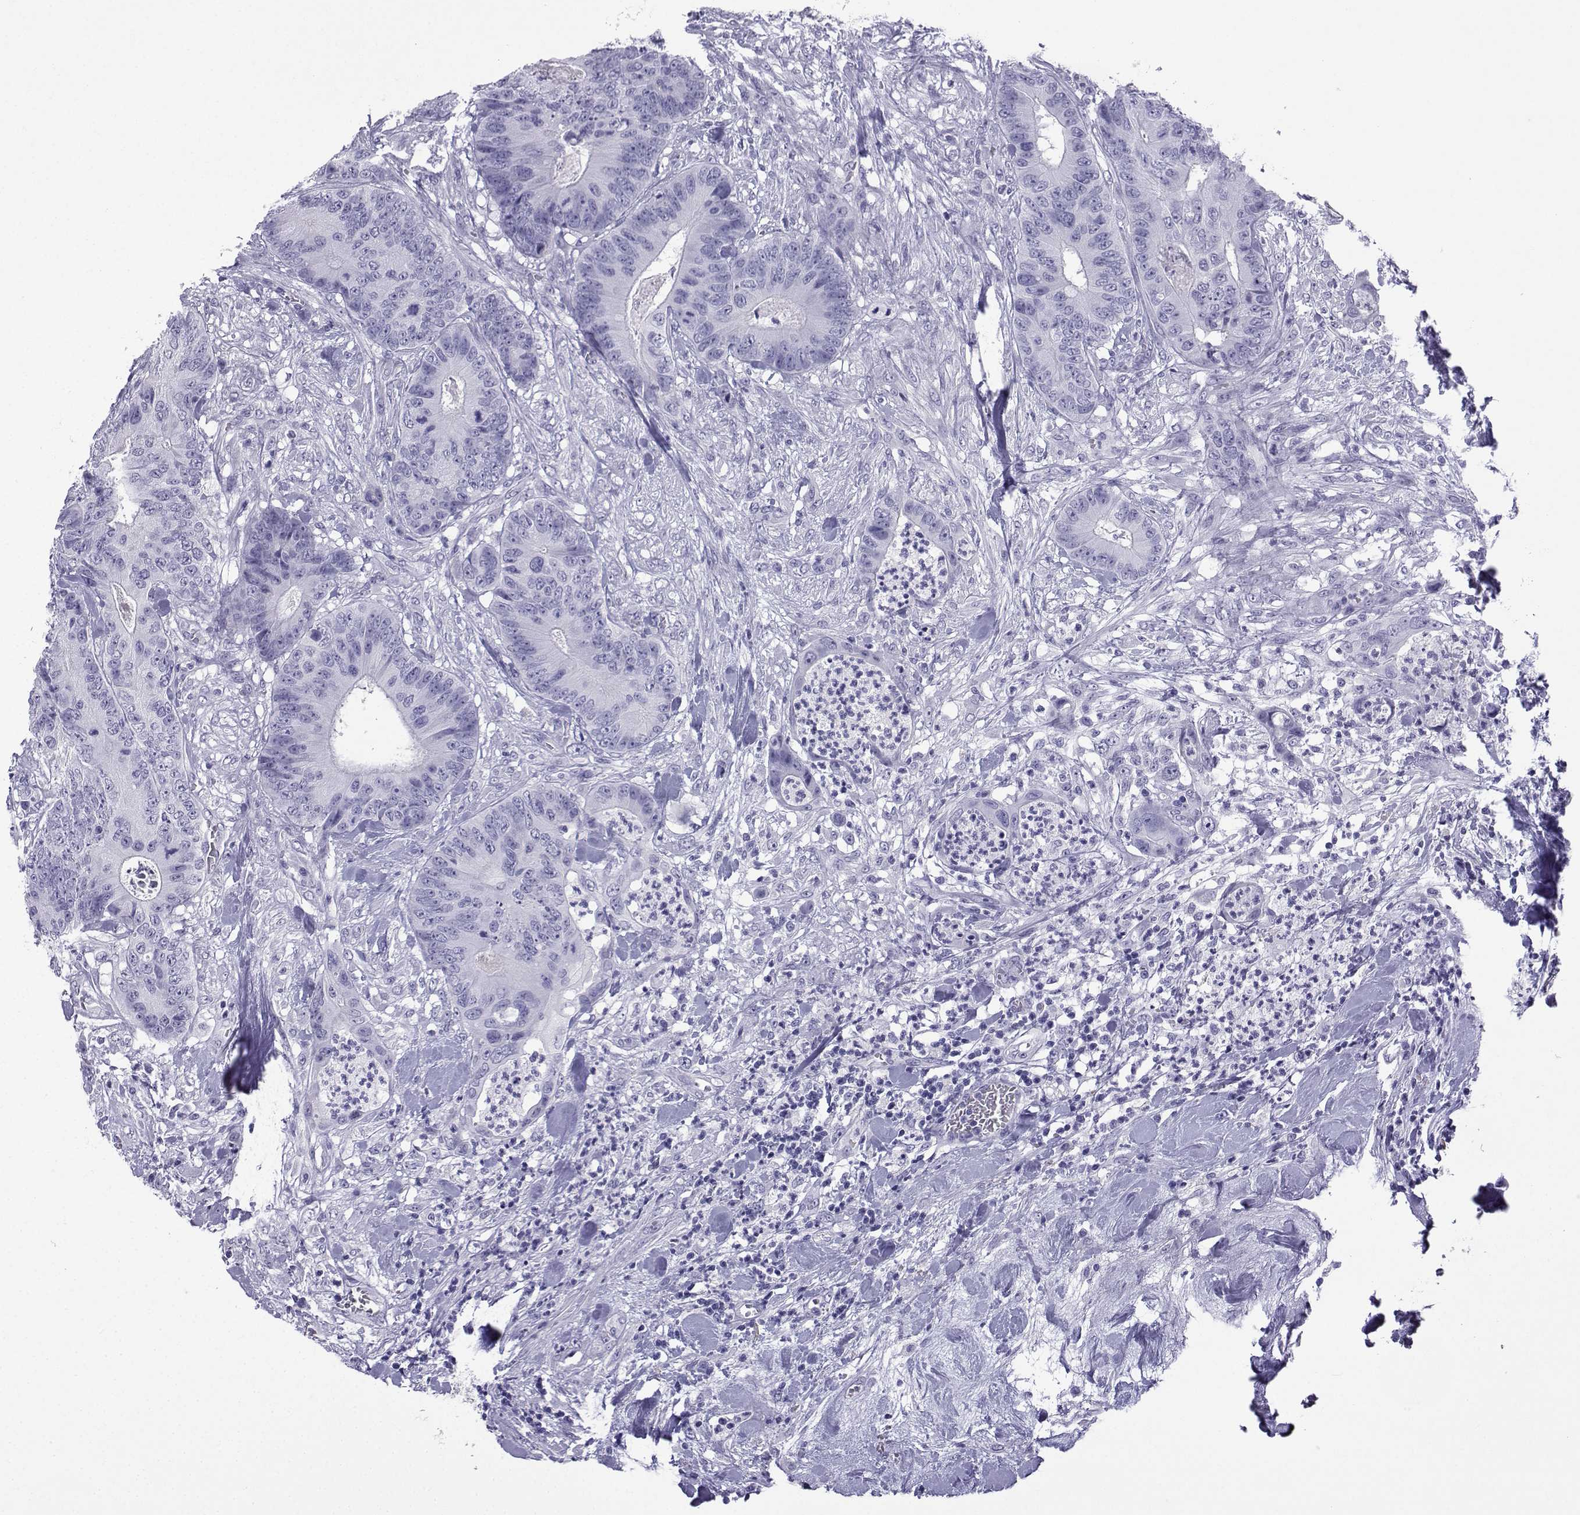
{"staining": {"intensity": "negative", "quantity": "none", "location": "none"}, "tissue": "colorectal cancer", "cell_type": "Tumor cells", "image_type": "cancer", "snomed": [{"axis": "morphology", "description": "Adenocarcinoma, NOS"}, {"axis": "topography", "description": "Colon"}], "caption": "Immunohistochemistry (IHC) micrograph of human colorectal cancer stained for a protein (brown), which displays no staining in tumor cells.", "gene": "TRIM46", "patient": {"sex": "male", "age": 84}}